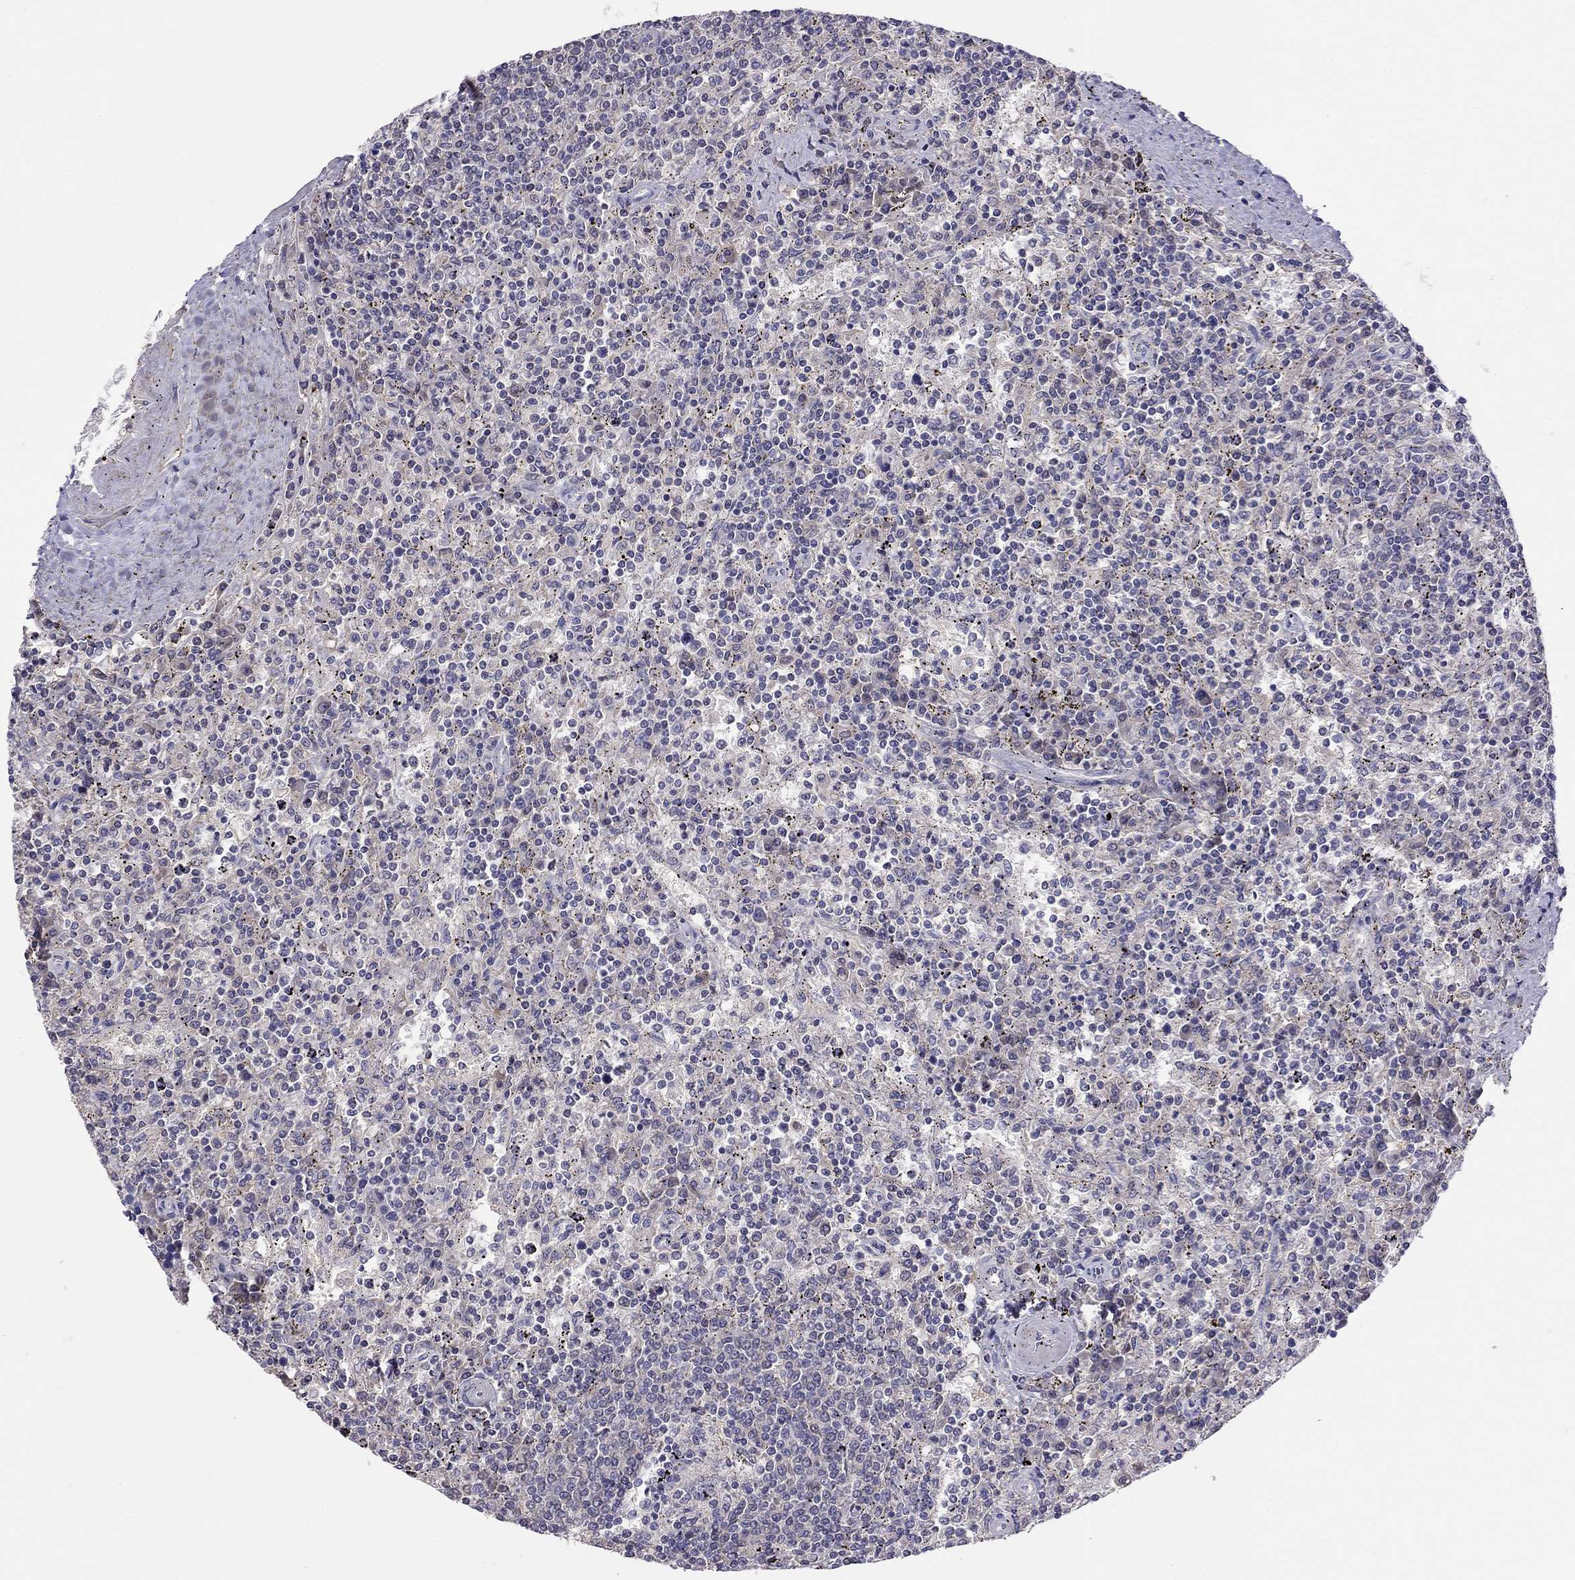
{"staining": {"intensity": "negative", "quantity": "none", "location": "none"}, "tissue": "lymphoma", "cell_type": "Tumor cells", "image_type": "cancer", "snomed": [{"axis": "morphology", "description": "Malignant lymphoma, non-Hodgkin's type, Low grade"}, {"axis": "topography", "description": "Spleen"}], "caption": "Low-grade malignant lymphoma, non-Hodgkin's type was stained to show a protein in brown. There is no significant expression in tumor cells. (DAB (3,3'-diaminobenzidine) immunohistochemistry (IHC) with hematoxylin counter stain).", "gene": "RTP5", "patient": {"sex": "male", "age": 62}}